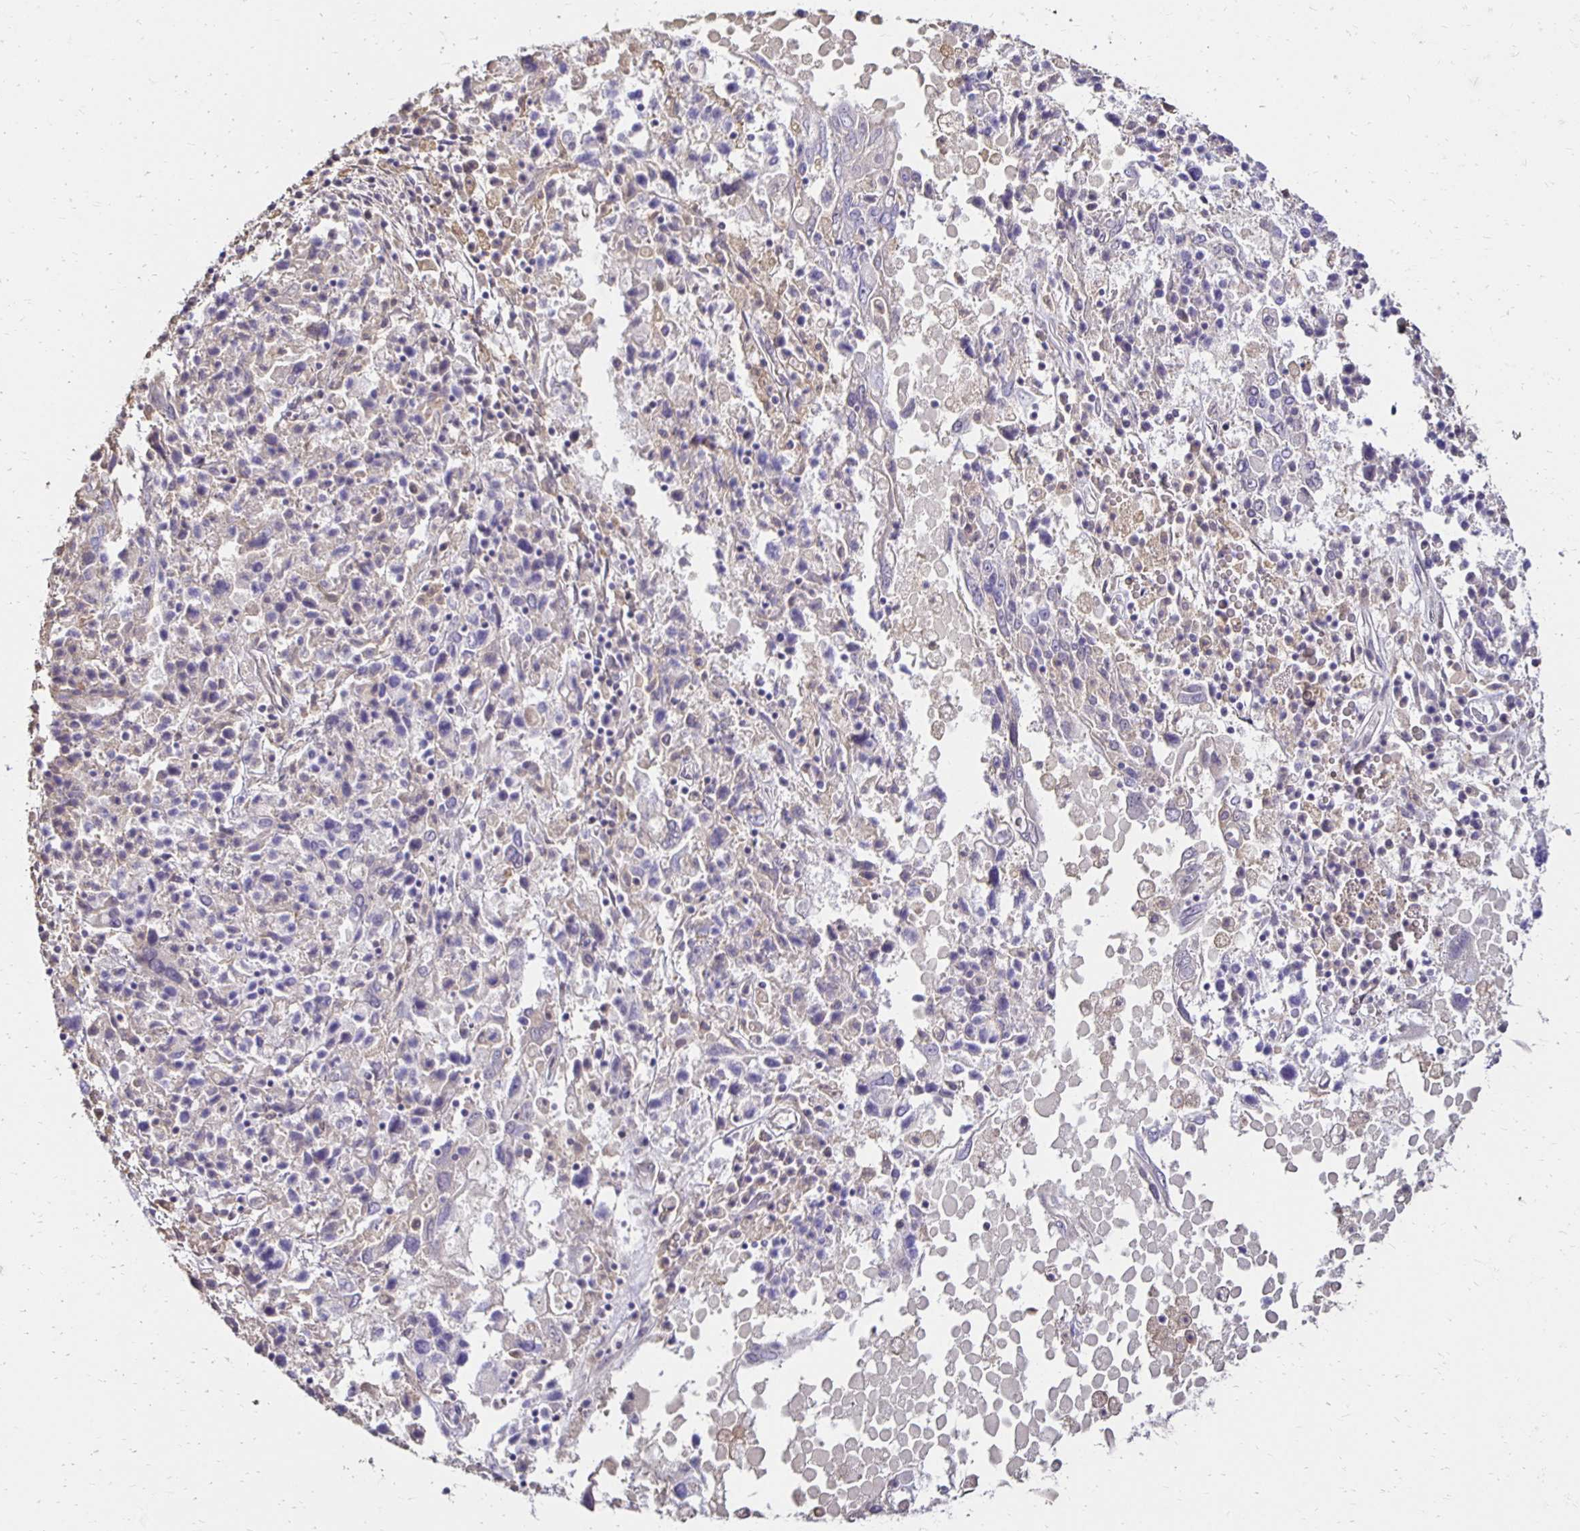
{"staining": {"intensity": "negative", "quantity": "none", "location": "none"}, "tissue": "ovarian cancer", "cell_type": "Tumor cells", "image_type": "cancer", "snomed": [{"axis": "morphology", "description": "Carcinoma, endometroid"}, {"axis": "topography", "description": "Ovary"}], "caption": "Tumor cells are negative for brown protein staining in ovarian endometroid carcinoma.", "gene": "PNPLA3", "patient": {"sex": "female", "age": 62}}